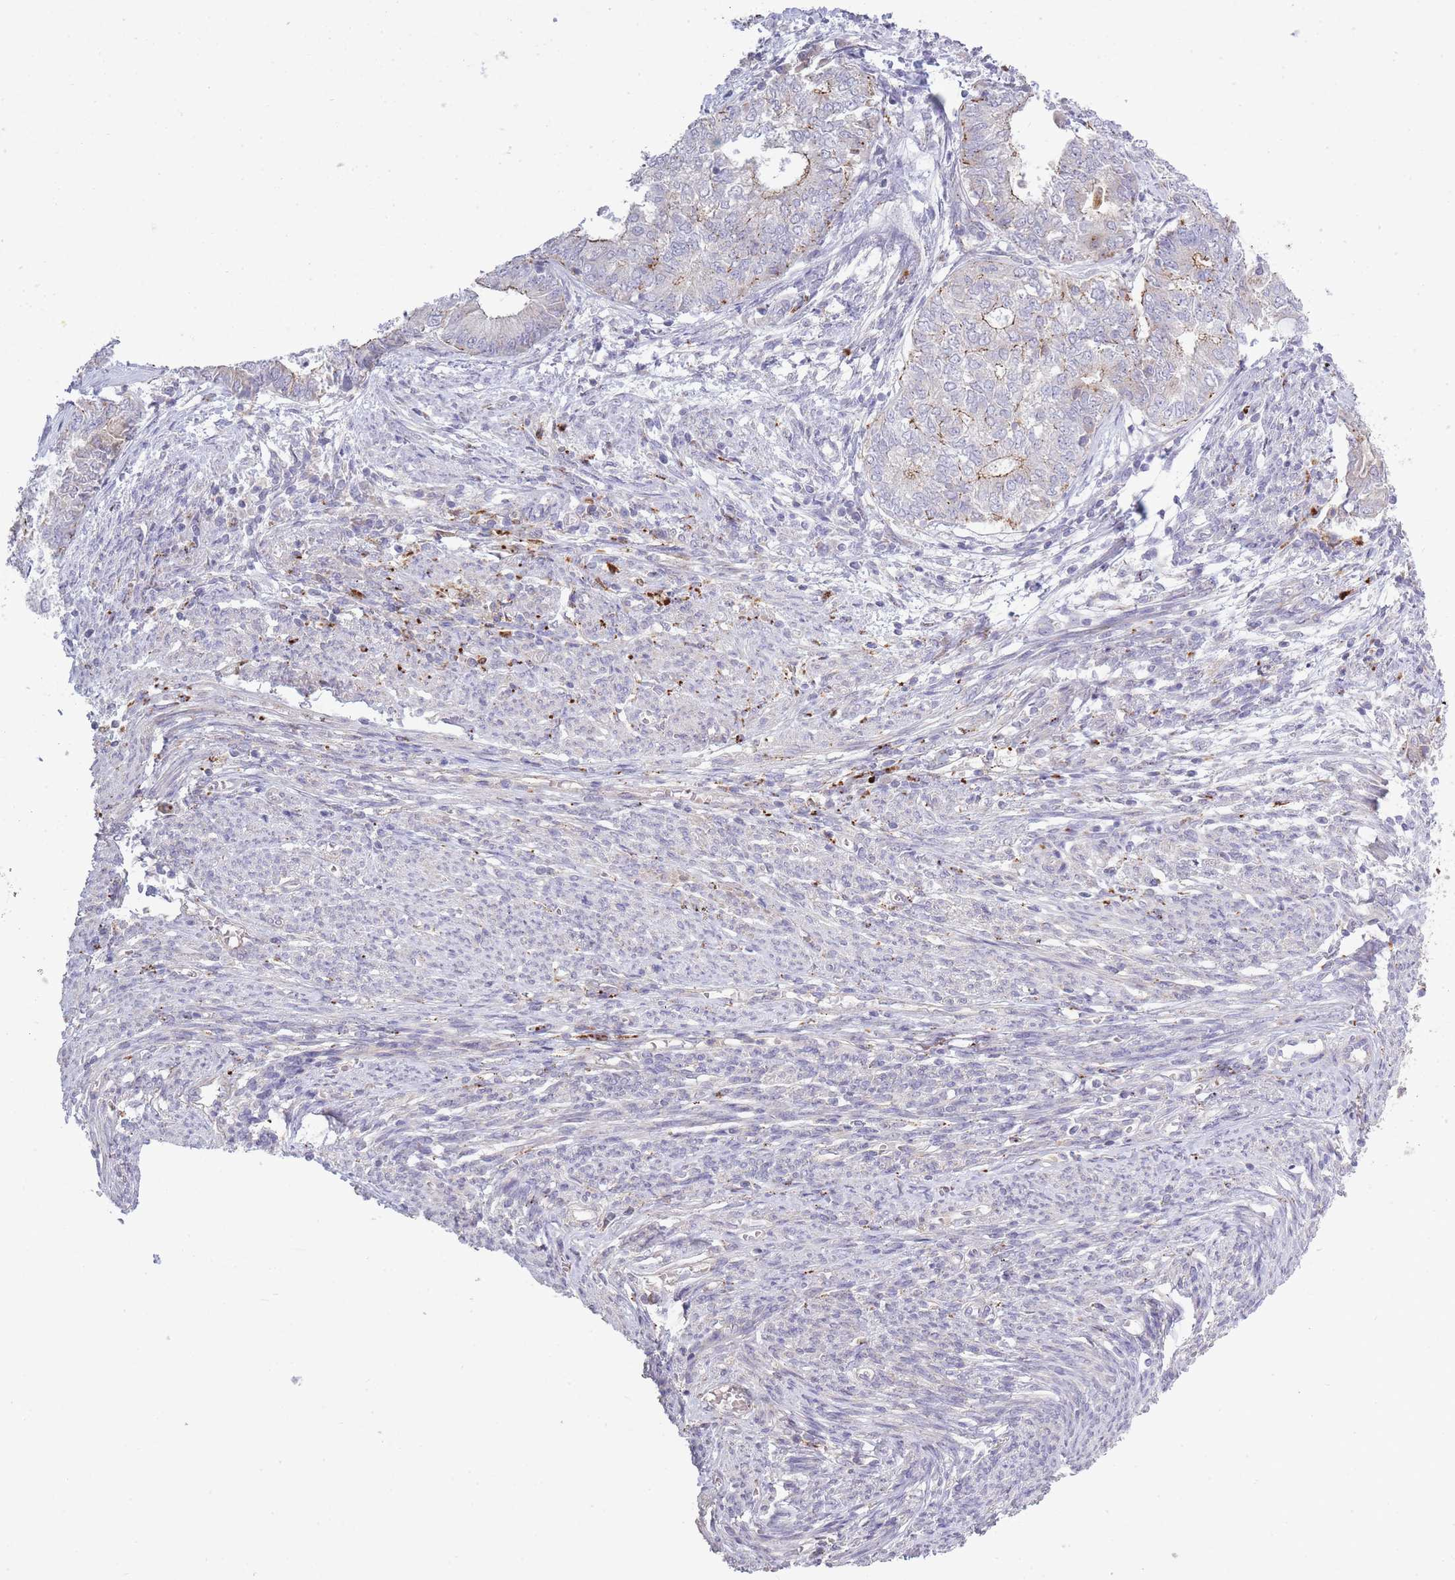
{"staining": {"intensity": "weak", "quantity": "<25%", "location": "cytoplasmic/membranous"}, "tissue": "endometrial cancer", "cell_type": "Tumor cells", "image_type": "cancer", "snomed": [{"axis": "morphology", "description": "Adenocarcinoma, NOS"}, {"axis": "topography", "description": "Endometrium"}], "caption": "A histopathology image of endometrial cancer stained for a protein exhibits no brown staining in tumor cells. (DAB IHC, high magnification).", "gene": "TRIM61", "patient": {"sex": "female", "age": 62}}